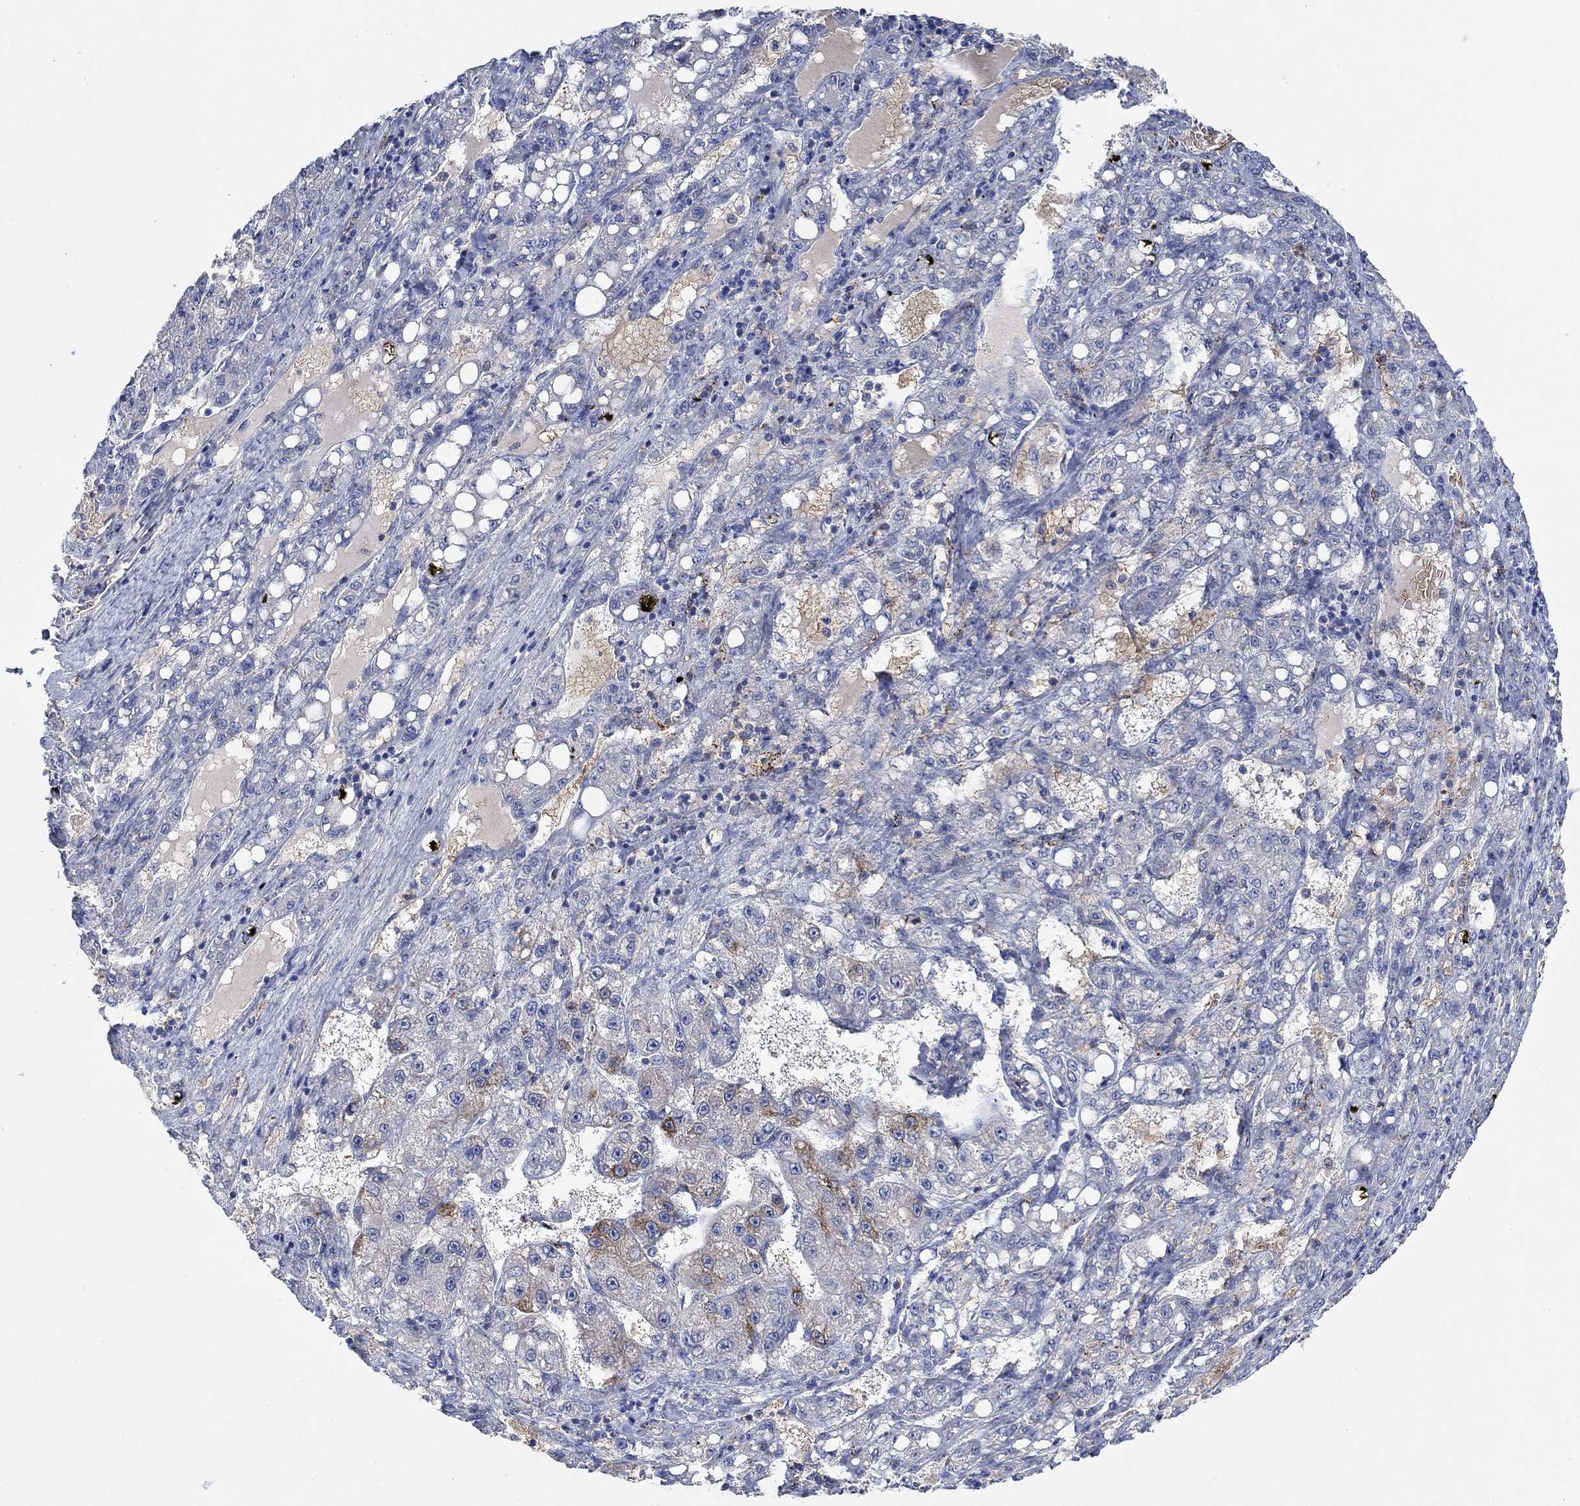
{"staining": {"intensity": "negative", "quantity": "none", "location": "none"}, "tissue": "liver cancer", "cell_type": "Tumor cells", "image_type": "cancer", "snomed": [{"axis": "morphology", "description": "Carcinoma, Hepatocellular, NOS"}, {"axis": "topography", "description": "Liver"}], "caption": "Immunohistochemical staining of liver cancer demonstrates no significant positivity in tumor cells.", "gene": "MPP1", "patient": {"sex": "female", "age": 65}}